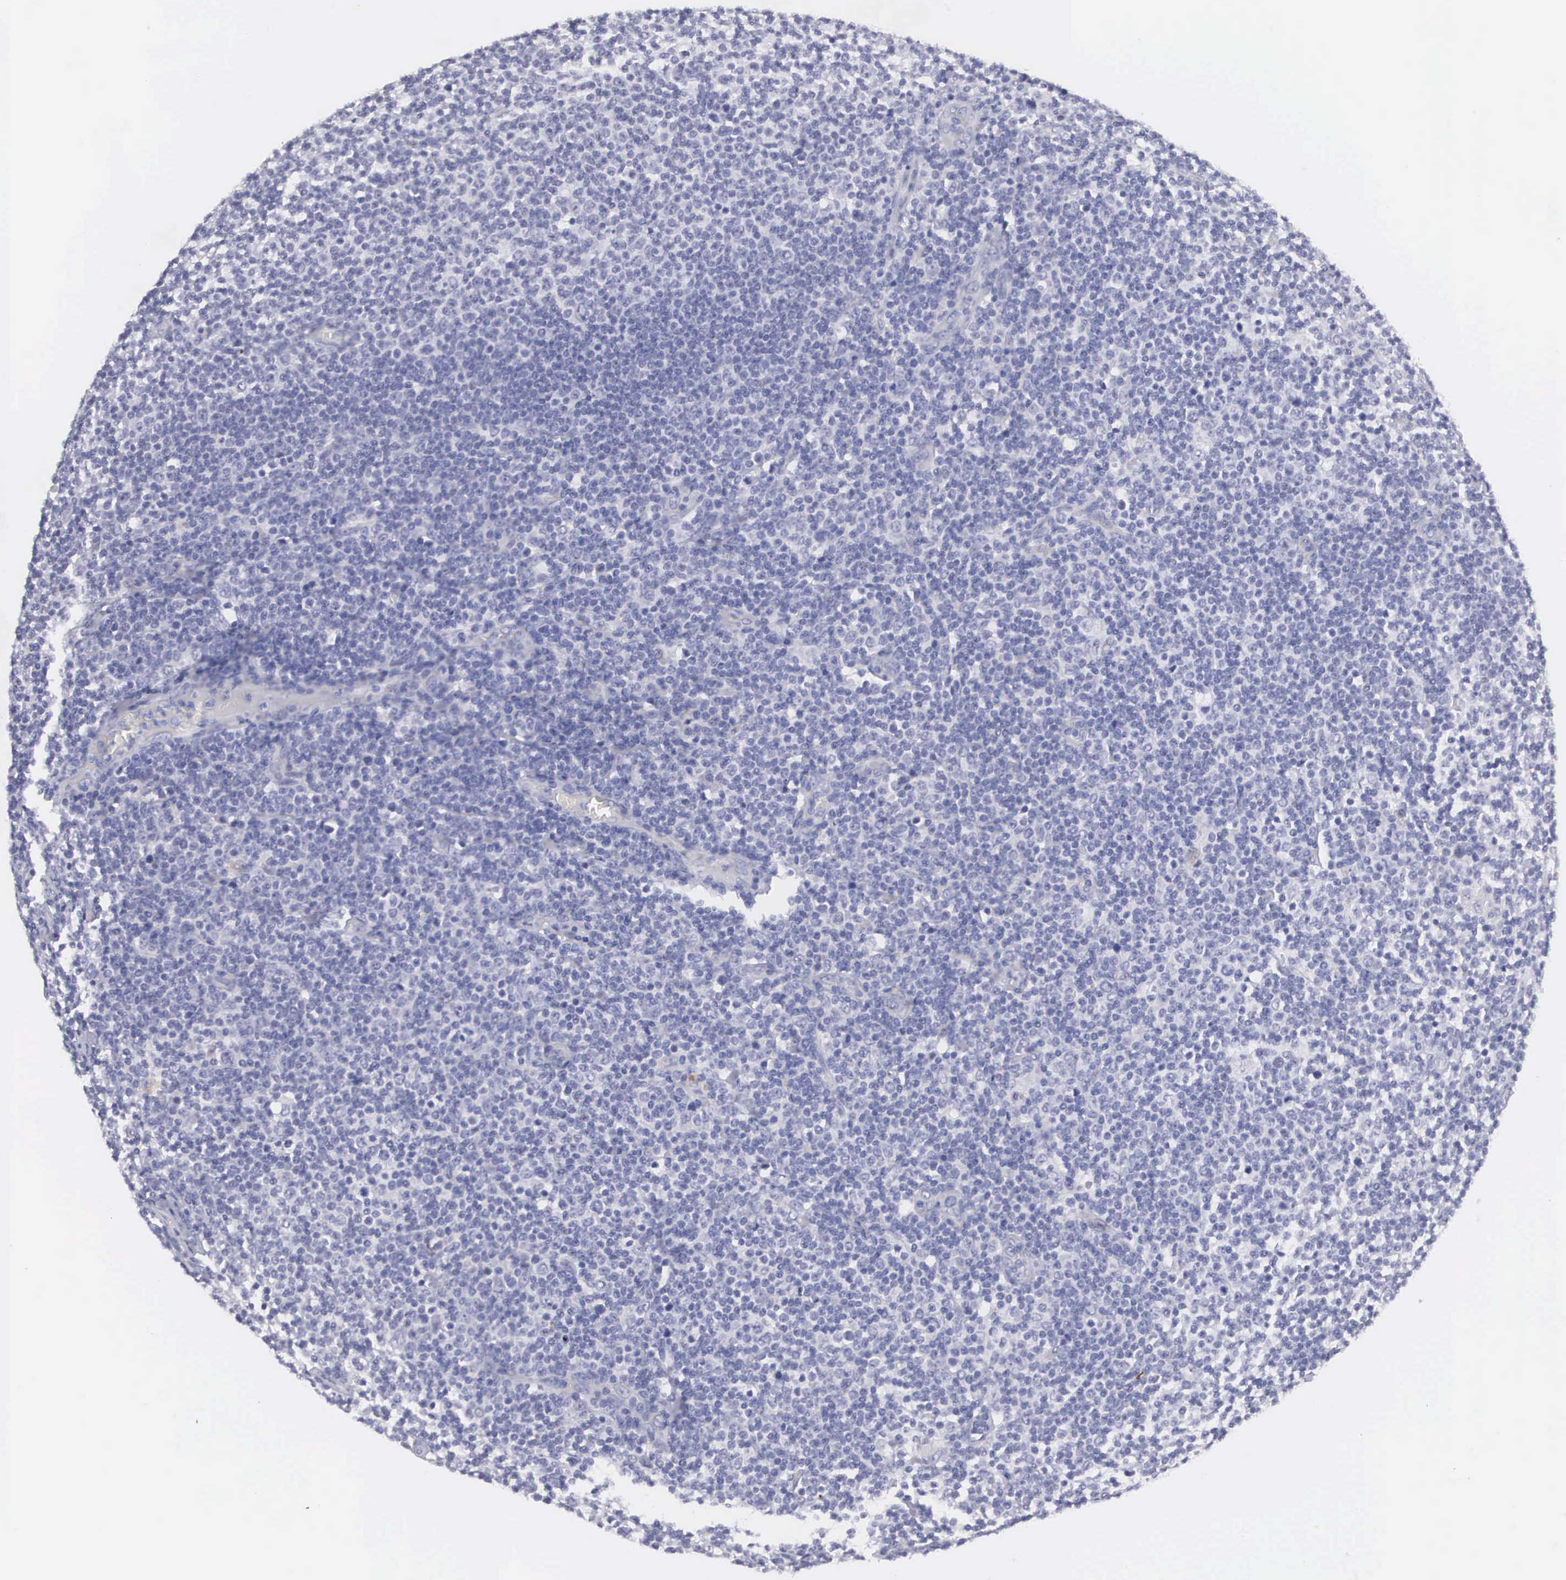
{"staining": {"intensity": "negative", "quantity": "none", "location": "none"}, "tissue": "lymphoma", "cell_type": "Tumor cells", "image_type": "cancer", "snomed": [{"axis": "morphology", "description": "Malignant lymphoma, non-Hodgkin's type, Low grade"}, {"axis": "topography", "description": "Lymph node"}], "caption": "The immunohistochemistry (IHC) micrograph has no significant expression in tumor cells of malignant lymphoma, non-Hodgkin's type (low-grade) tissue.", "gene": "ARMCX3", "patient": {"sex": "male", "age": 74}}